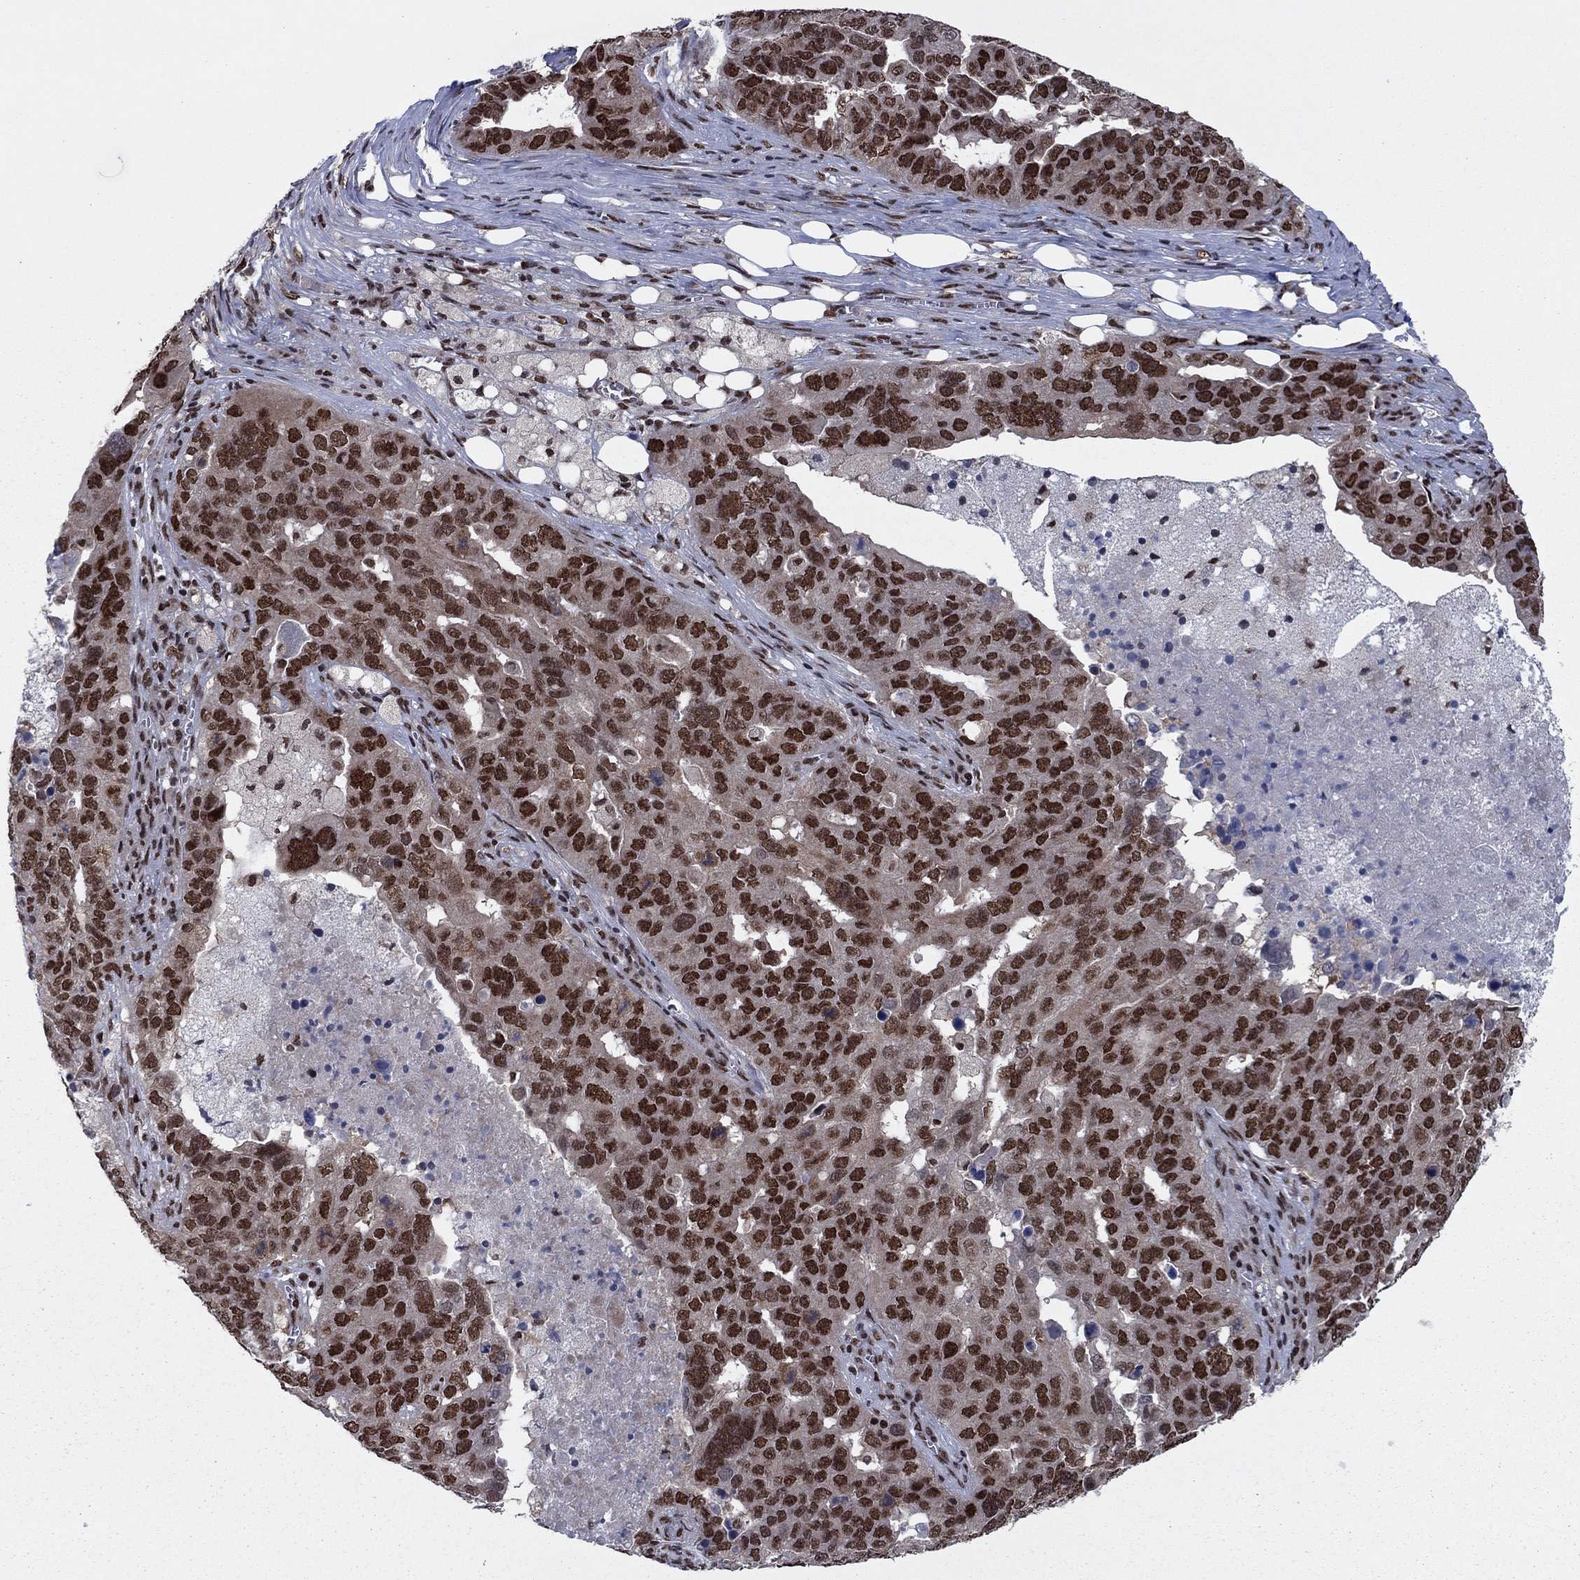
{"staining": {"intensity": "strong", "quantity": ">75%", "location": "nuclear"}, "tissue": "ovarian cancer", "cell_type": "Tumor cells", "image_type": "cancer", "snomed": [{"axis": "morphology", "description": "Carcinoma, endometroid"}, {"axis": "topography", "description": "Soft tissue"}, {"axis": "topography", "description": "Ovary"}], "caption": "A high amount of strong nuclear positivity is seen in about >75% of tumor cells in ovarian endometroid carcinoma tissue.", "gene": "USP54", "patient": {"sex": "female", "age": 52}}